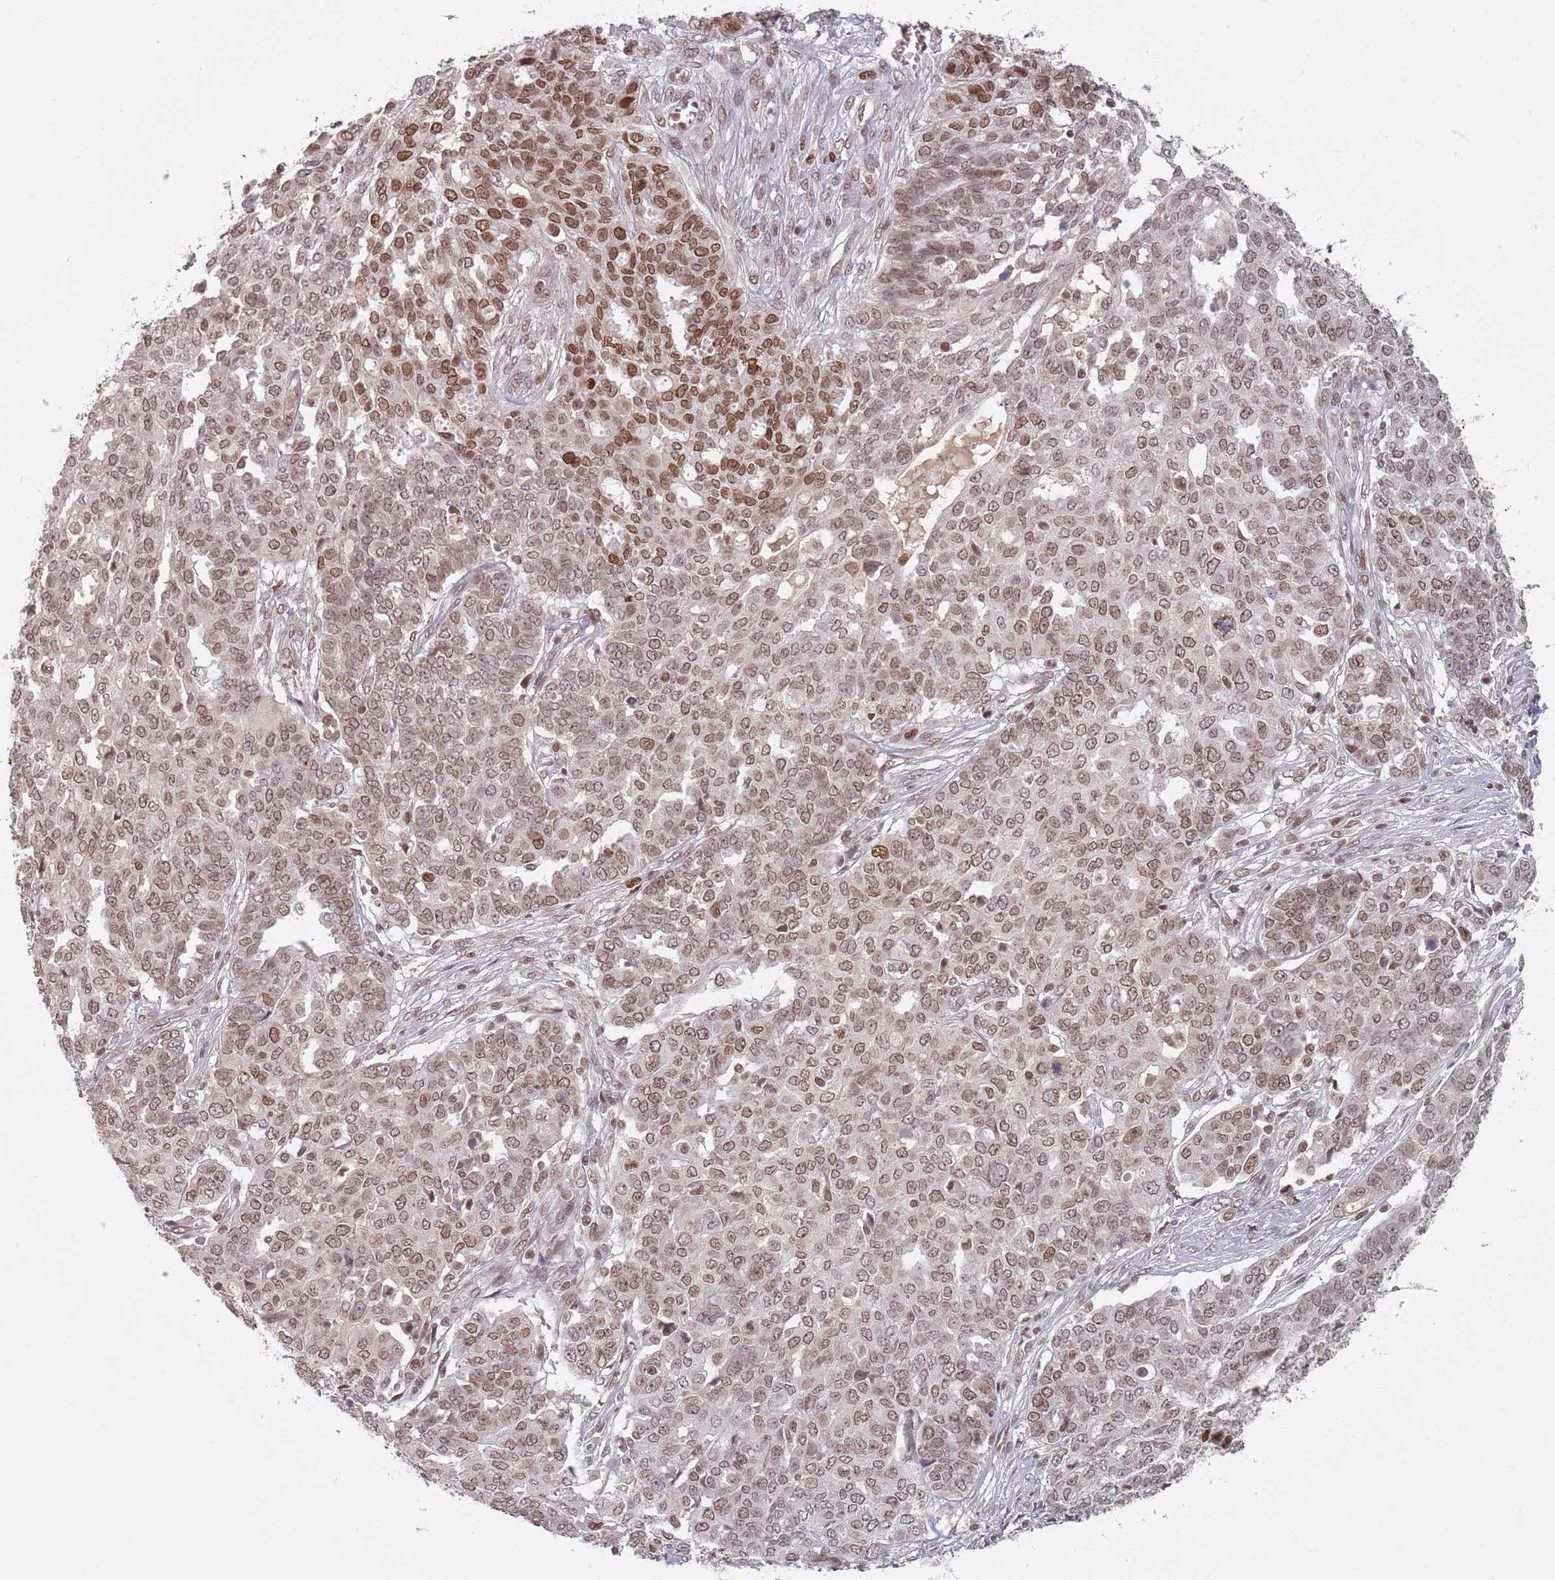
{"staining": {"intensity": "moderate", "quantity": "25%-75%", "location": "cytoplasmic/membranous,nuclear"}, "tissue": "ovarian cancer", "cell_type": "Tumor cells", "image_type": "cancer", "snomed": [{"axis": "morphology", "description": "Cystadenocarcinoma, serous, NOS"}, {"axis": "topography", "description": "Soft tissue"}, {"axis": "topography", "description": "Ovary"}], "caption": "An IHC photomicrograph of neoplastic tissue is shown. Protein staining in brown labels moderate cytoplasmic/membranous and nuclear positivity in serous cystadenocarcinoma (ovarian) within tumor cells.", "gene": "NUP50", "patient": {"sex": "female", "age": 57}}